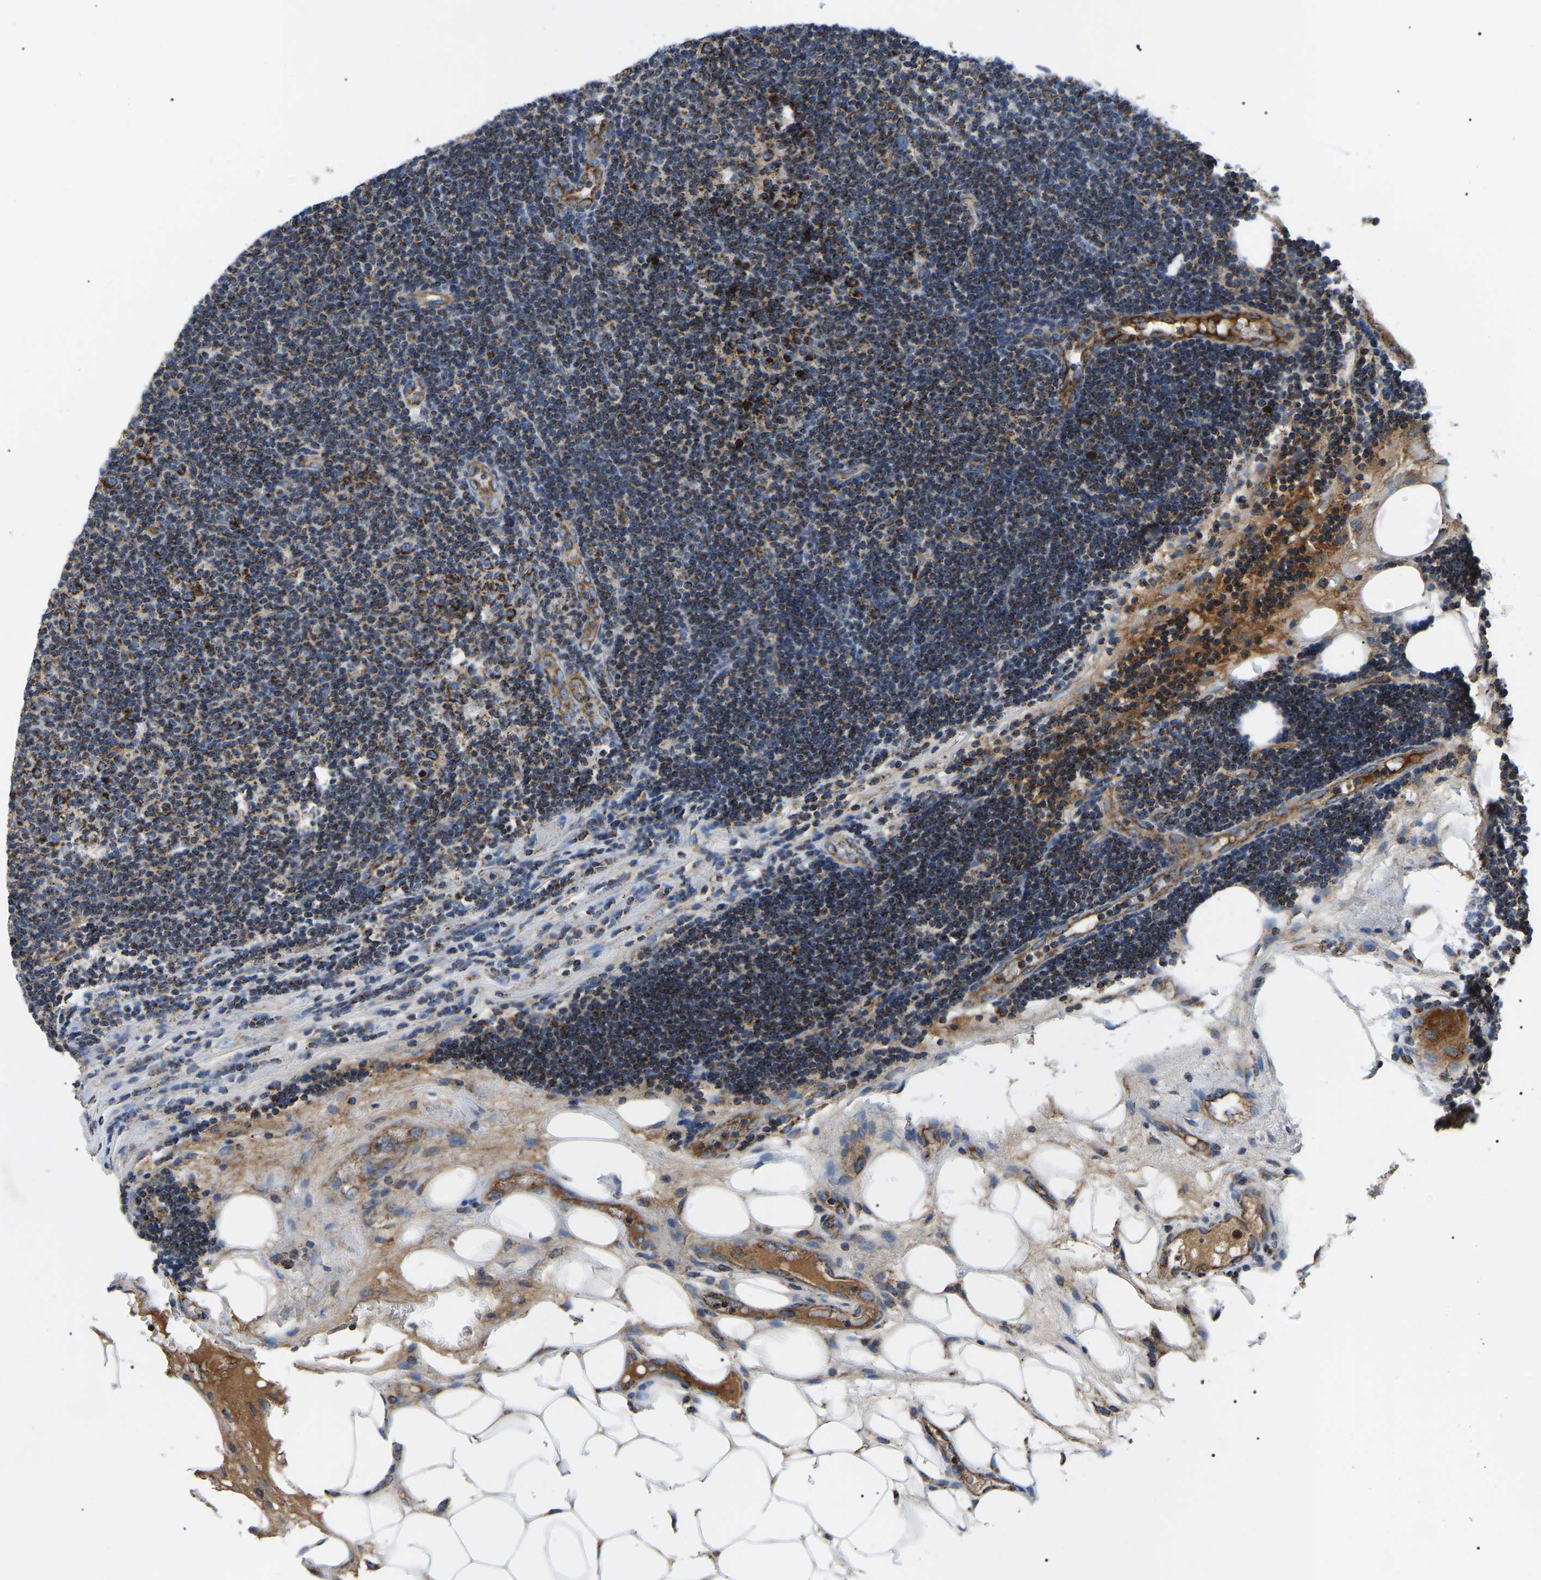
{"staining": {"intensity": "strong", "quantity": ">75%", "location": "cytoplasmic/membranous"}, "tissue": "lymphoma", "cell_type": "Tumor cells", "image_type": "cancer", "snomed": [{"axis": "morphology", "description": "Malignant lymphoma, non-Hodgkin's type, Low grade"}, {"axis": "topography", "description": "Lymph node"}], "caption": "Low-grade malignant lymphoma, non-Hodgkin's type was stained to show a protein in brown. There is high levels of strong cytoplasmic/membranous positivity in about >75% of tumor cells.", "gene": "PPM1E", "patient": {"sex": "male", "age": 83}}